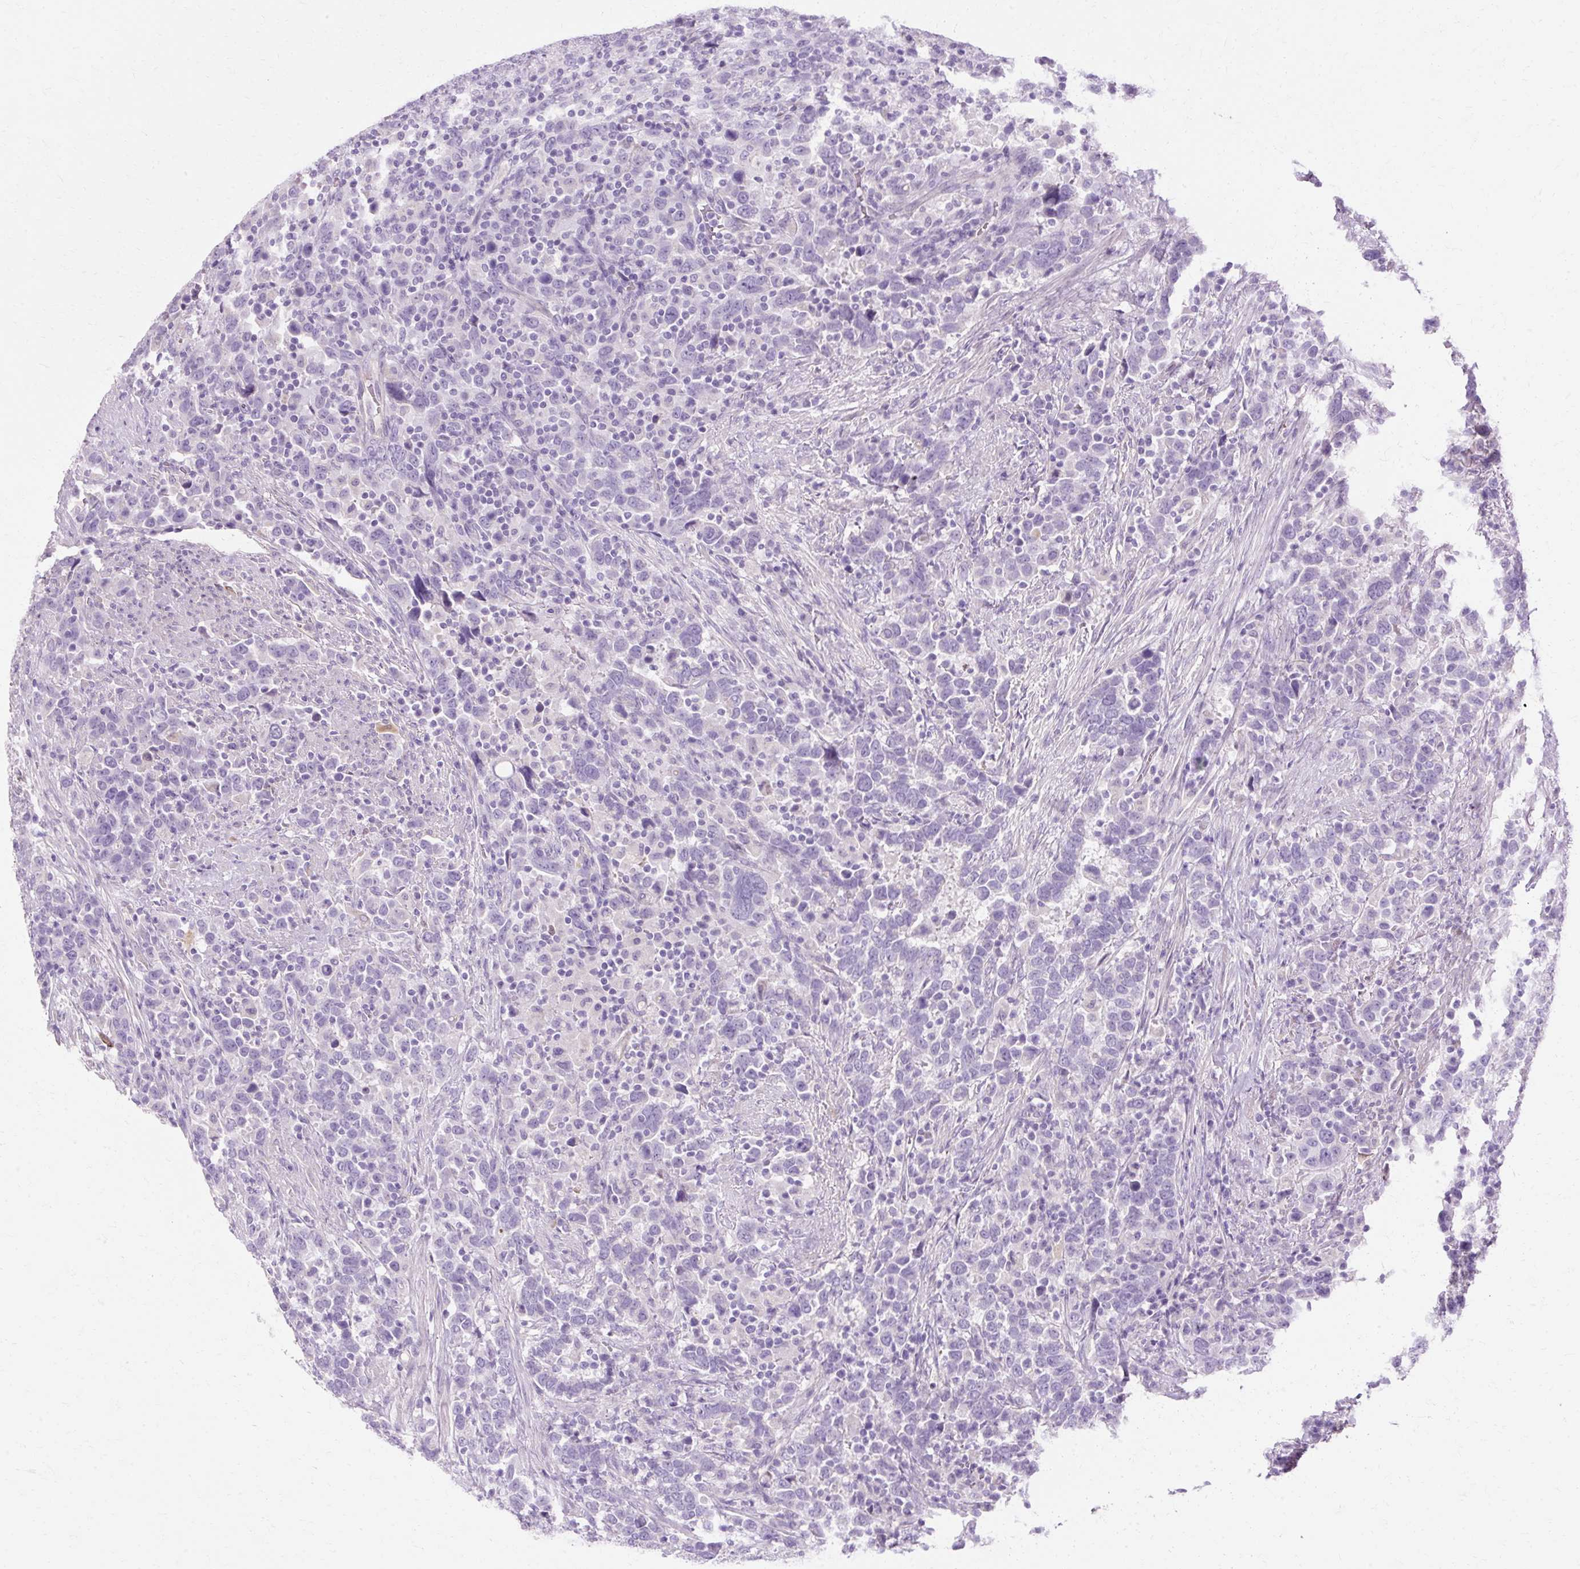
{"staining": {"intensity": "negative", "quantity": "none", "location": "none"}, "tissue": "urothelial cancer", "cell_type": "Tumor cells", "image_type": "cancer", "snomed": [{"axis": "morphology", "description": "Urothelial carcinoma, High grade"}, {"axis": "topography", "description": "Urinary bladder"}], "caption": "Human urothelial cancer stained for a protein using immunohistochemistry exhibits no positivity in tumor cells.", "gene": "HSD11B1", "patient": {"sex": "male", "age": 61}}